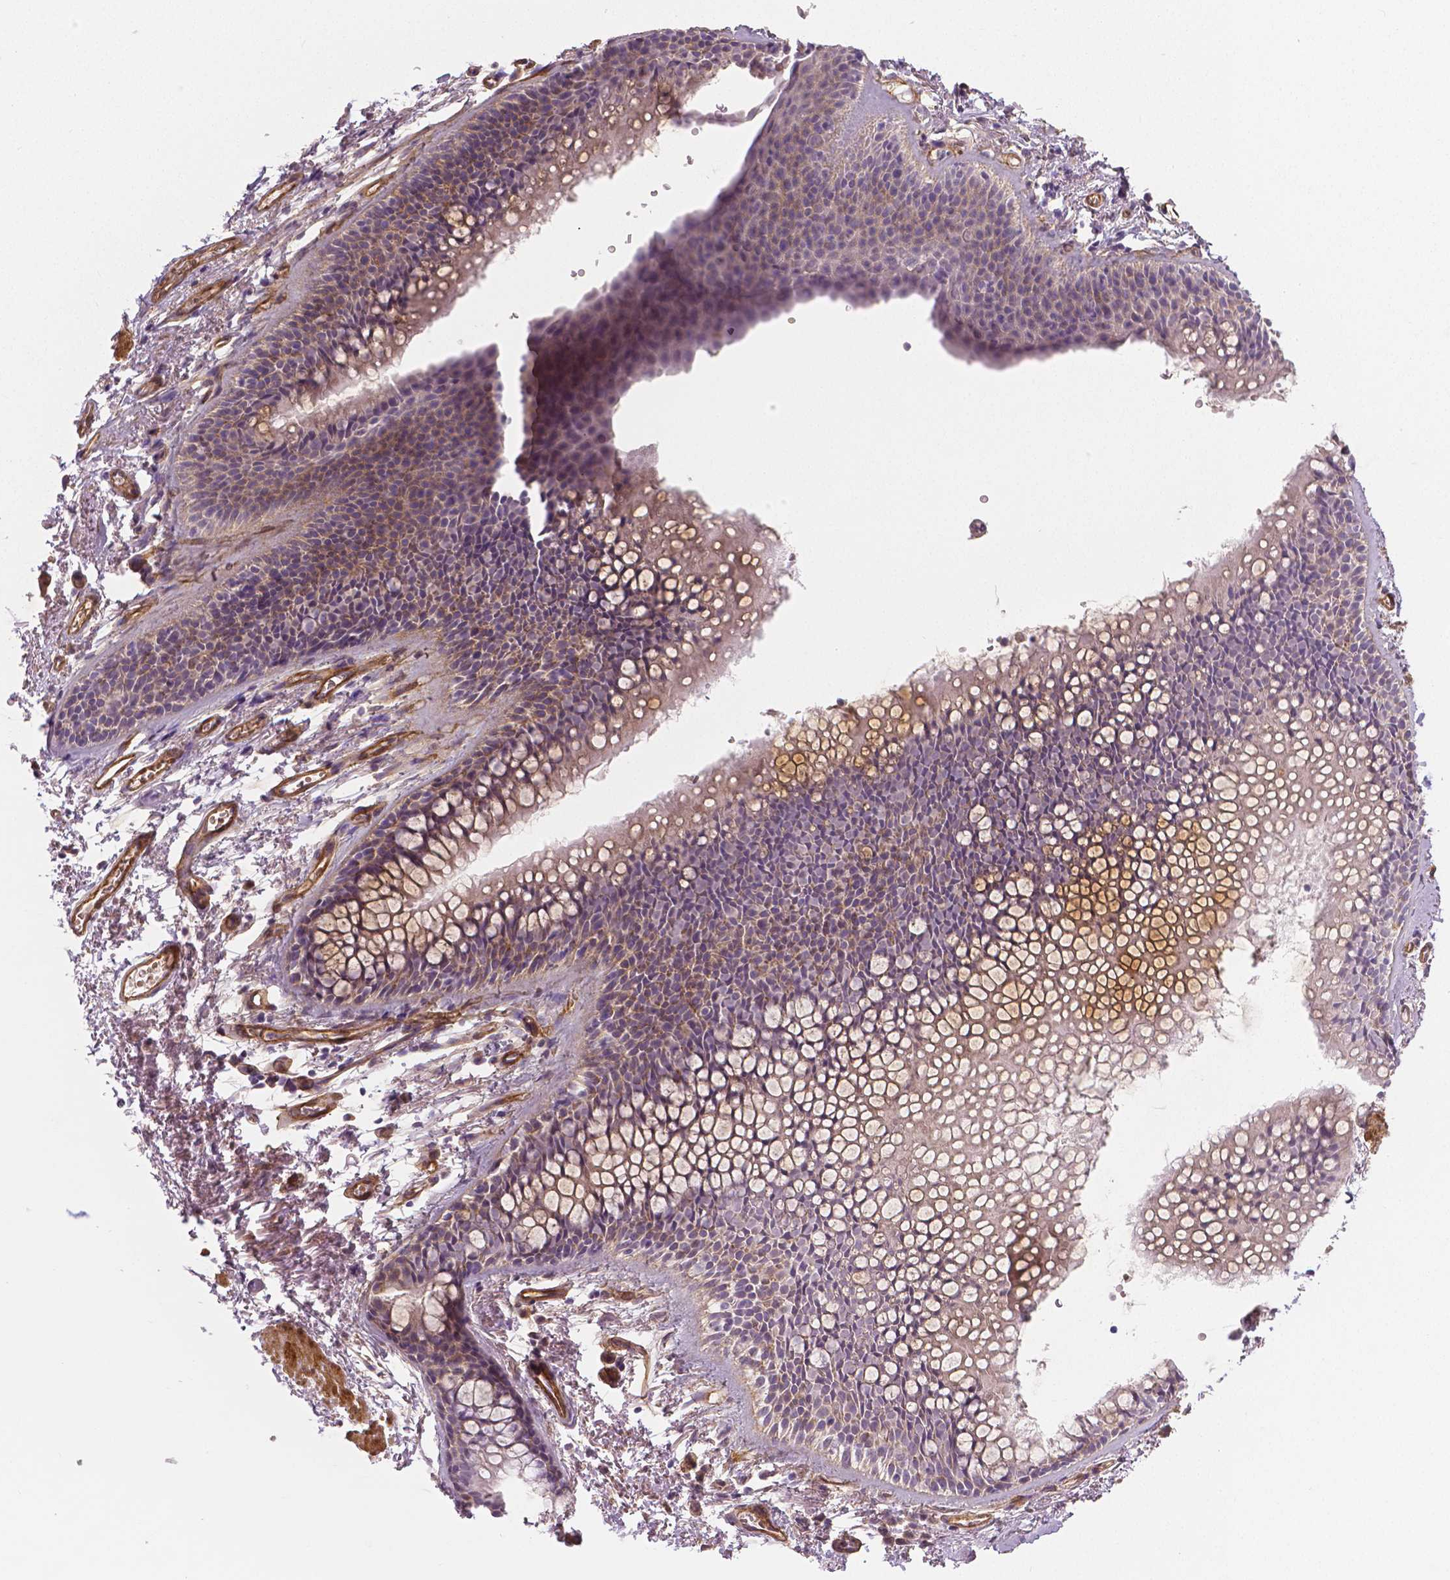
{"staining": {"intensity": "weak", "quantity": "25%-75%", "location": "cytoplasmic/membranous"}, "tissue": "soft tissue", "cell_type": "Fibroblasts", "image_type": "normal", "snomed": [{"axis": "morphology", "description": "Normal tissue, NOS"}, {"axis": "topography", "description": "Cartilage tissue"}, {"axis": "topography", "description": "Bronchus"}], "caption": "IHC histopathology image of benign soft tissue: human soft tissue stained using immunohistochemistry shows low levels of weak protein expression localized specifically in the cytoplasmic/membranous of fibroblasts, appearing as a cytoplasmic/membranous brown color.", "gene": "FLT1", "patient": {"sex": "female", "age": 79}}